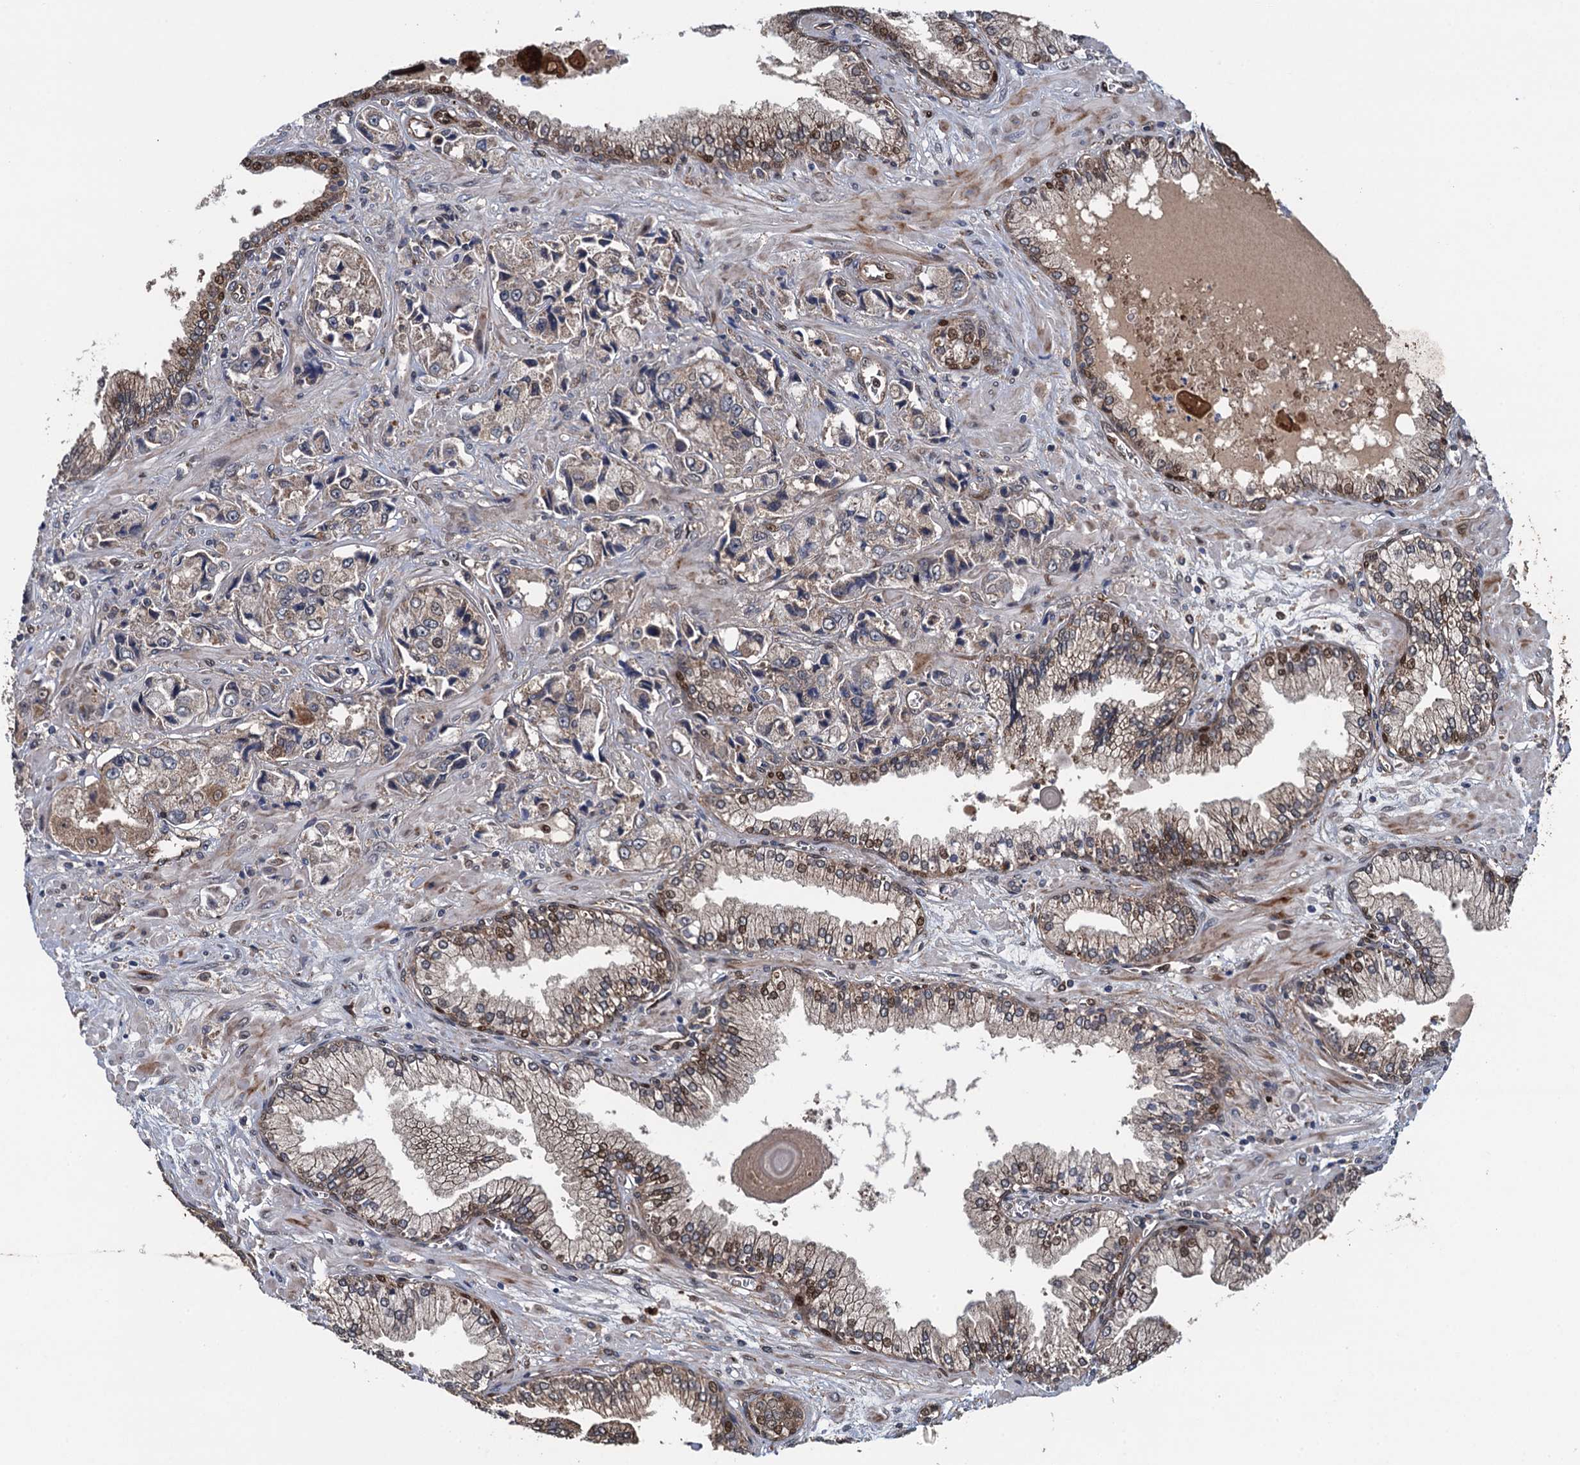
{"staining": {"intensity": "weak", "quantity": ">75%", "location": "cytoplasmic/membranous"}, "tissue": "prostate cancer", "cell_type": "Tumor cells", "image_type": "cancer", "snomed": [{"axis": "morphology", "description": "Adenocarcinoma, High grade"}, {"axis": "topography", "description": "Prostate"}], "caption": "Human prostate high-grade adenocarcinoma stained with a protein marker demonstrates weak staining in tumor cells.", "gene": "RHOBTB1", "patient": {"sex": "male", "age": 74}}